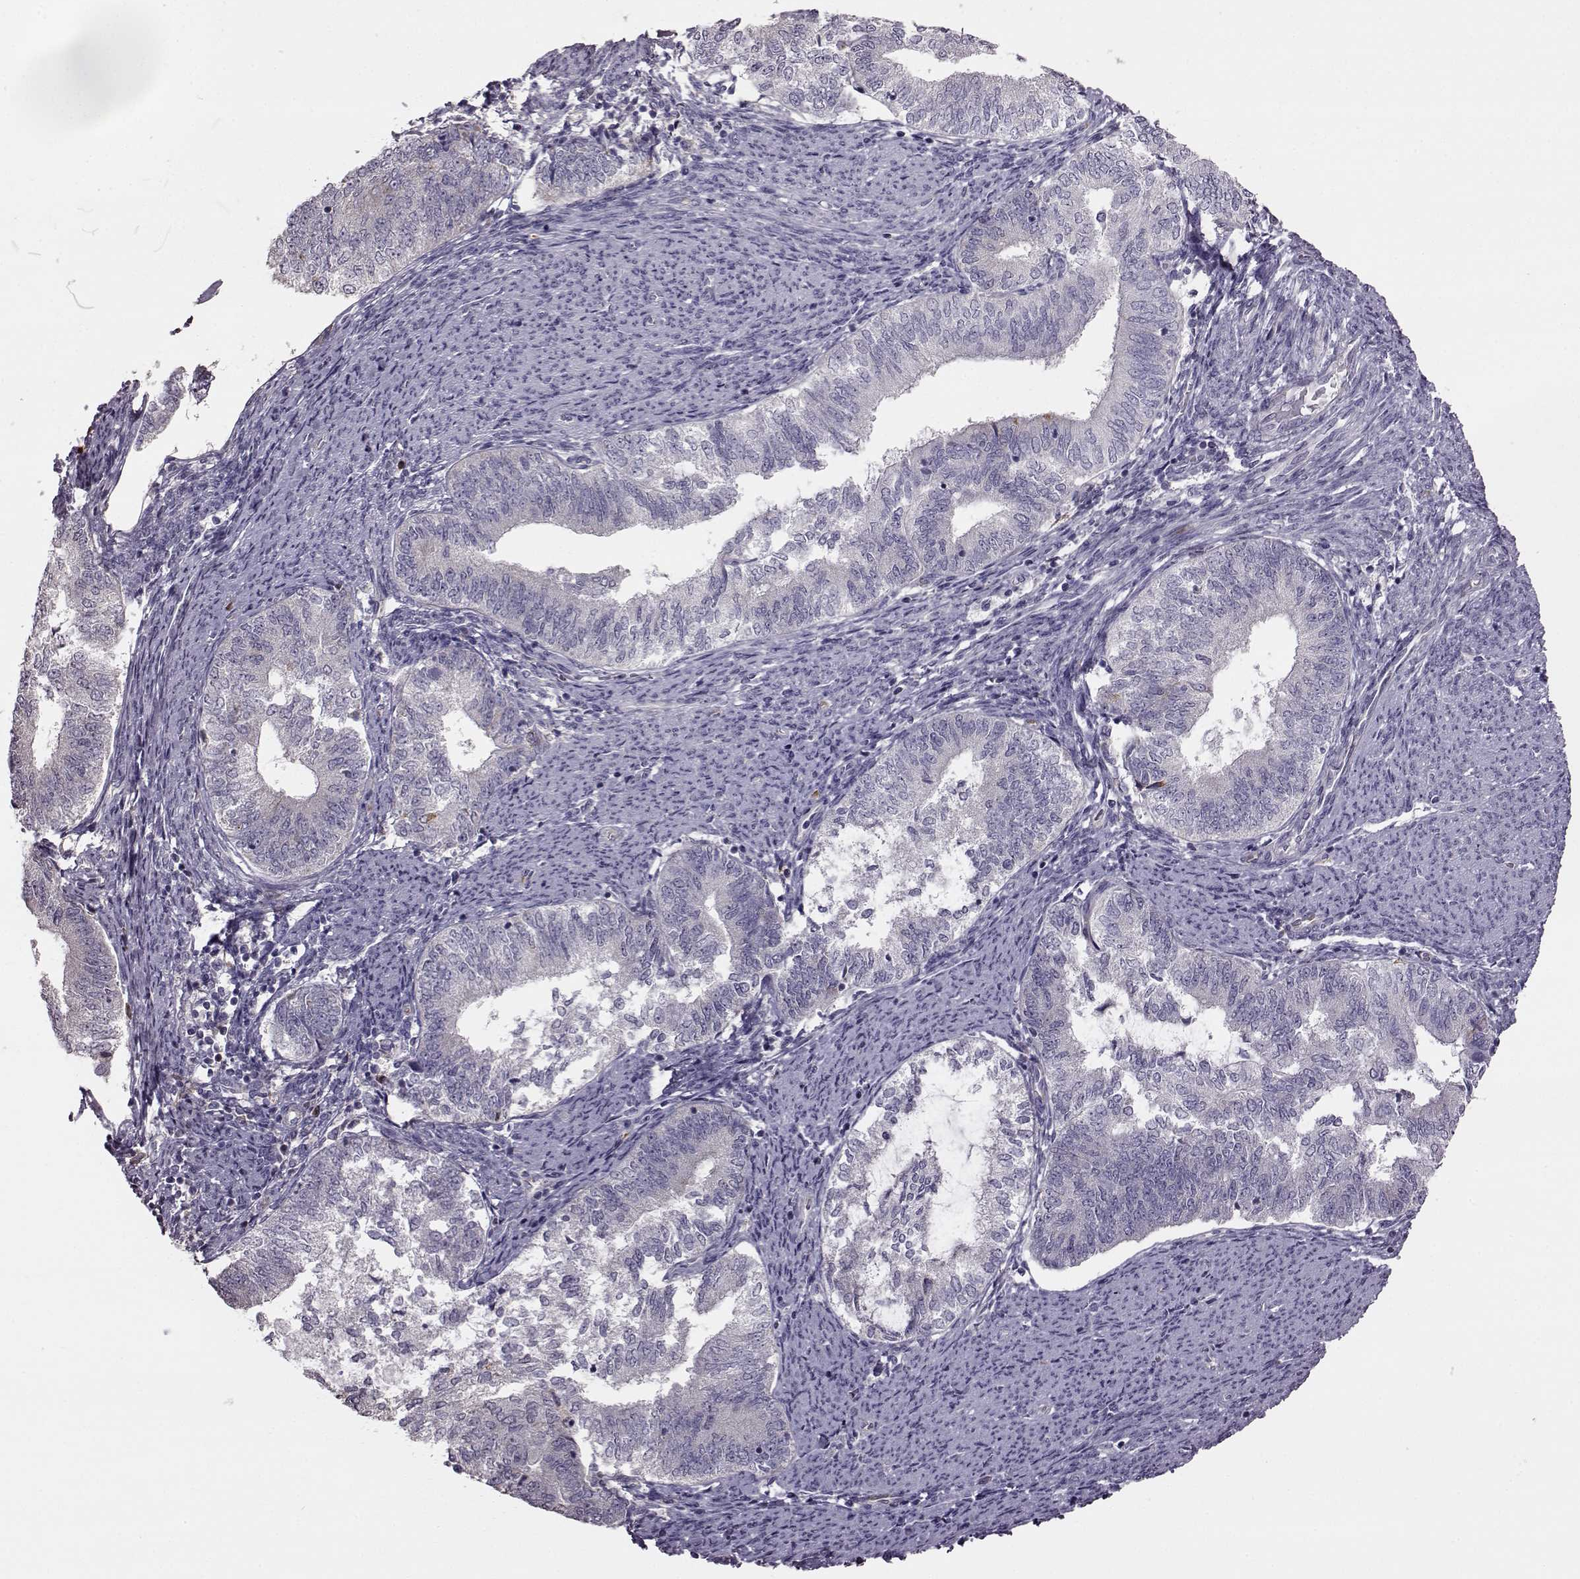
{"staining": {"intensity": "negative", "quantity": "none", "location": "none"}, "tissue": "endometrial cancer", "cell_type": "Tumor cells", "image_type": "cancer", "snomed": [{"axis": "morphology", "description": "Adenocarcinoma, NOS"}, {"axis": "topography", "description": "Endometrium"}], "caption": "Immunohistochemical staining of human endometrial adenocarcinoma demonstrates no significant staining in tumor cells.", "gene": "ADGRG2", "patient": {"sex": "female", "age": 65}}